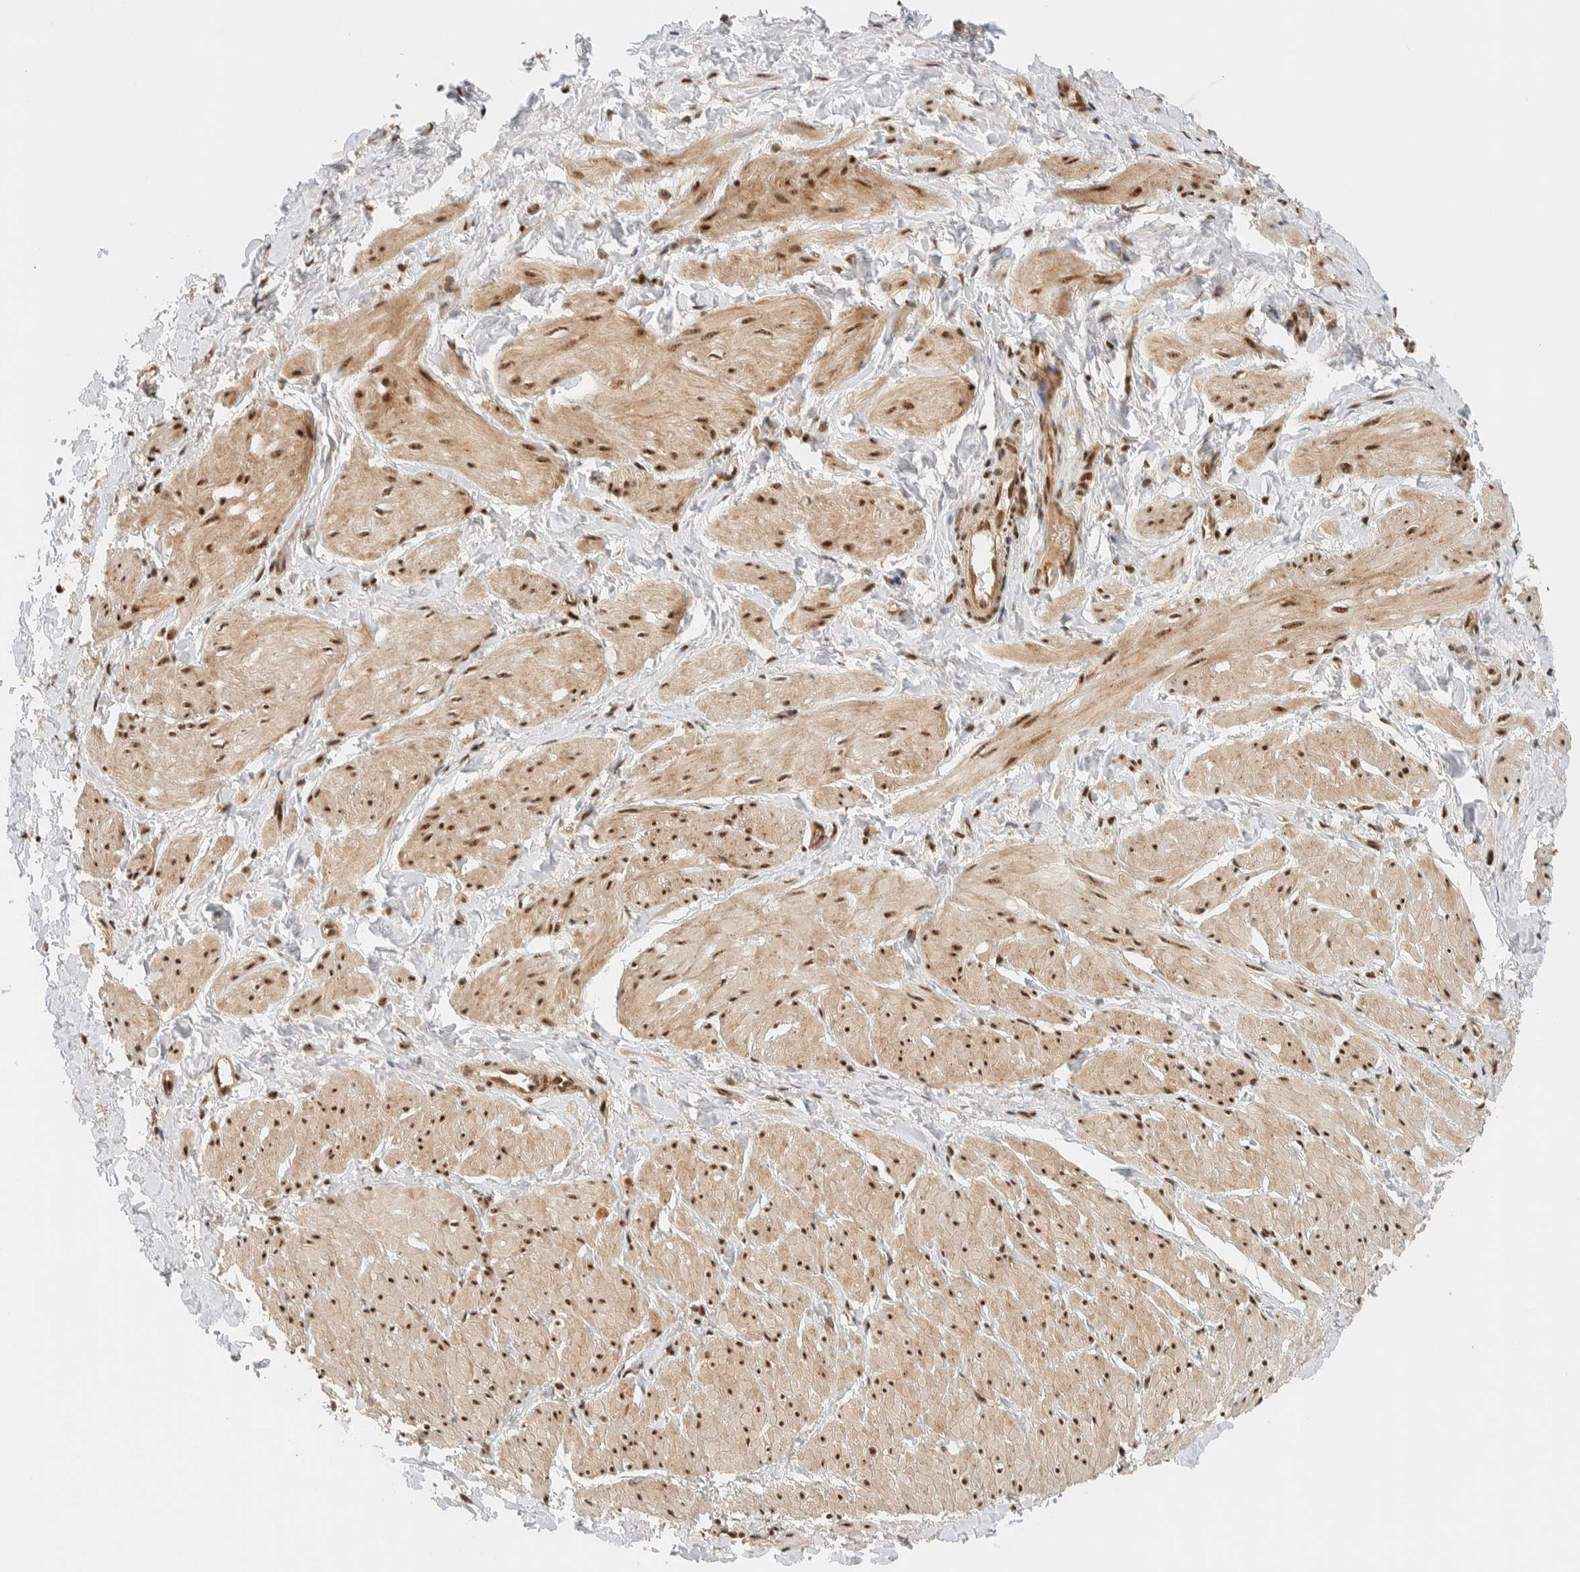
{"staining": {"intensity": "strong", "quantity": ">75%", "location": "cytoplasmic/membranous,nuclear"}, "tissue": "smooth muscle", "cell_type": "Smooth muscle cells", "image_type": "normal", "snomed": [{"axis": "morphology", "description": "Normal tissue, NOS"}, {"axis": "topography", "description": "Smooth muscle"}], "caption": "Immunohistochemical staining of normal human smooth muscle demonstrates >75% levels of strong cytoplasmic/membranous,nuclear protein positivity in approximately >75% of smooth muscle cells. Nuclei are stained in blue.", "gene": "SIK1", "patient": {"sex": "male", "age": 16}}